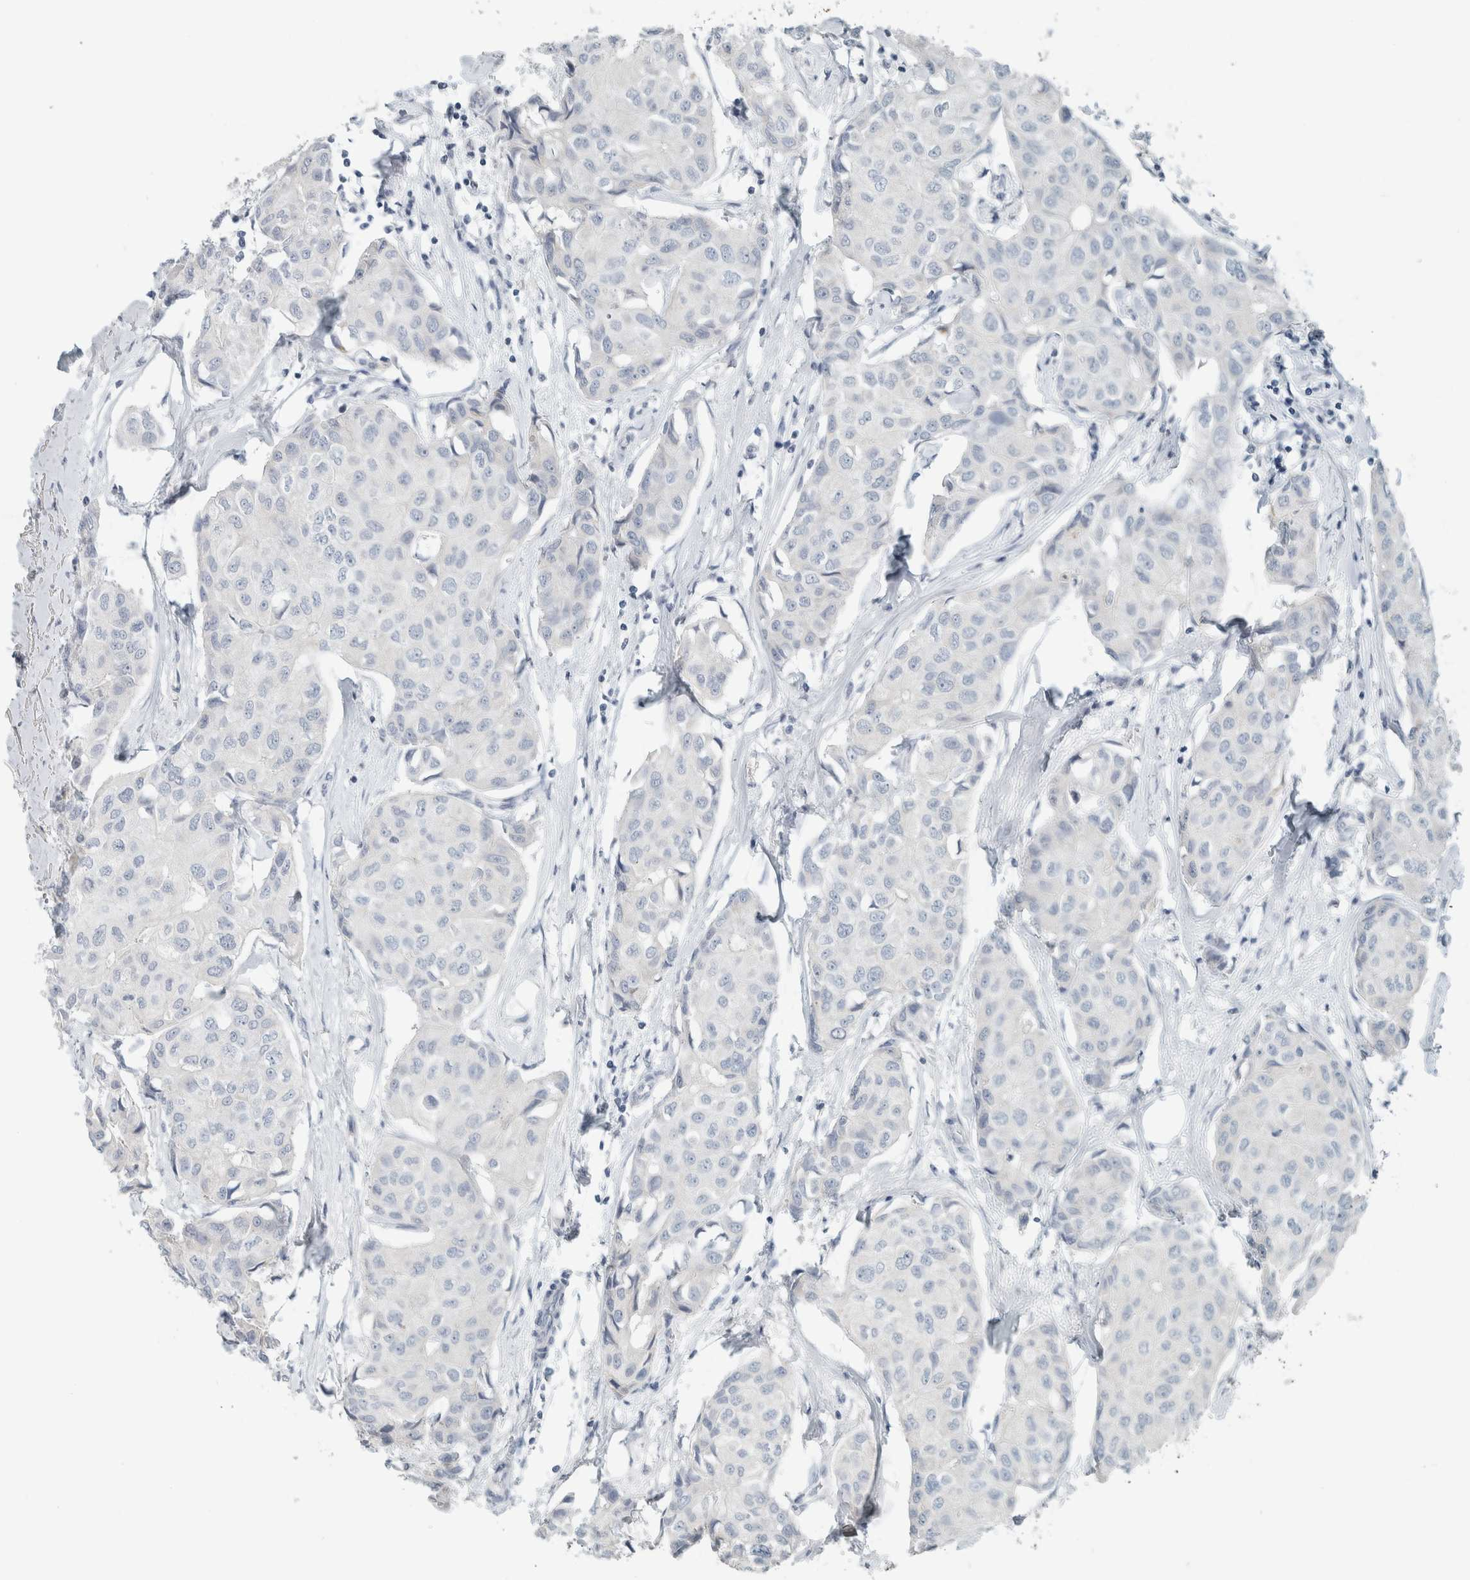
{"staining": {"intensity": "negative", "quantity": "none", "location": "none"}, "tissue": "breast cancer", "cell_type": "Tumor cells", "image_type": "cancer", "snomed": [{"axis": "morphology", "description": "Duct carcinoma"}, {"axis": "topography", "description": "Breast"}], "caption": "Intraductal carcinoma (breast) stained for a protein using immunohistochemistry shows no expression tumor cells.", "gene": "TRIT1", "patient": {"sex": "female", "age": 80}}